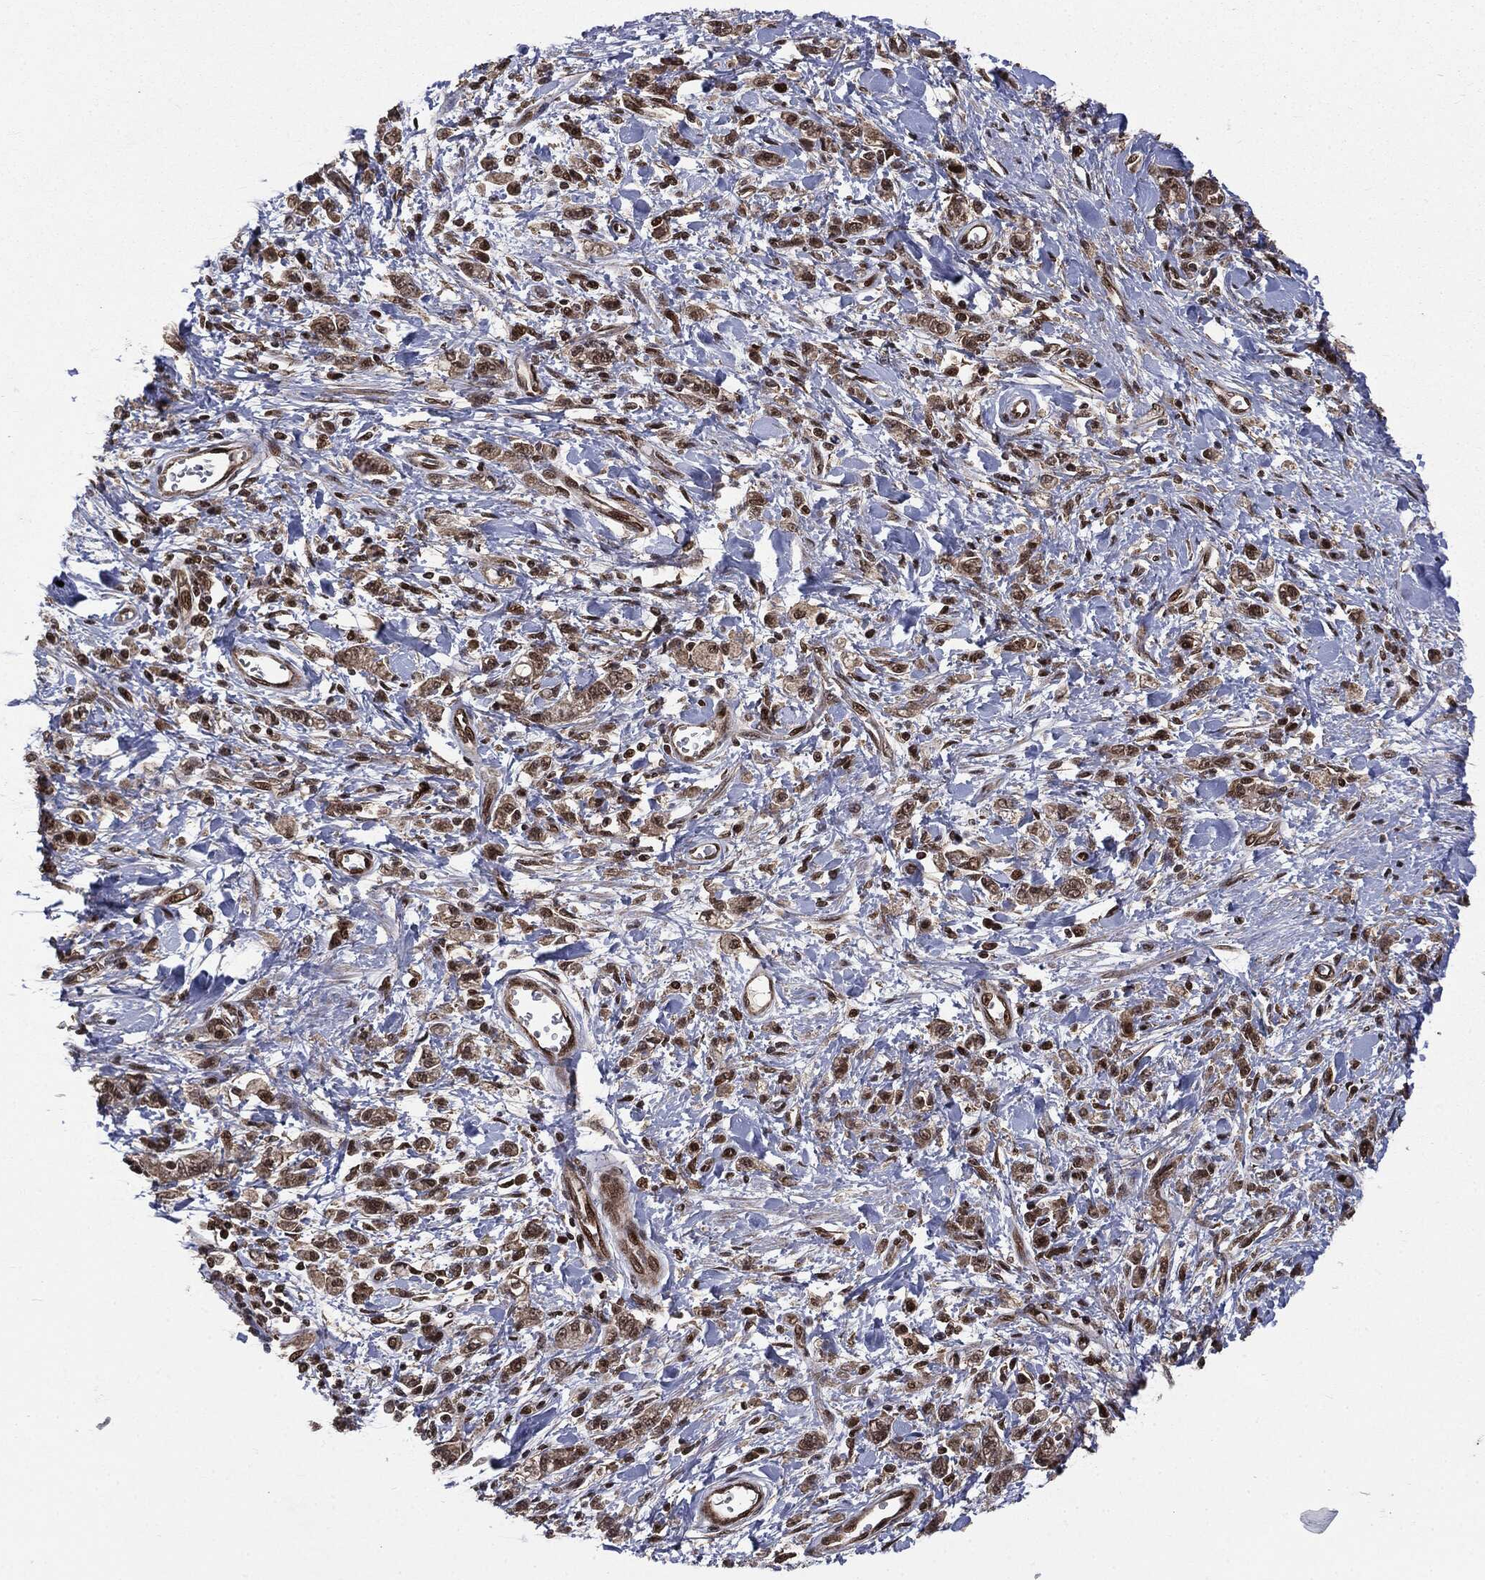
{"staining": {"intensity": "moderate", "quantity": "25%-75%", "location": "cytoplasmic/membranous,nuclear"}, "tissue": "stomach cancer", "cell_type": "Tumor cells", "image_type": "cancer", "snomed": [{"axis": "morphology", "description": "Adenocarcinoma, NOS"}, {"axis": "topography", "description": "Stomach"}], "caption": "Tumor cells exhibit medium levels of moderate cytoplasmic/membranous and nuclear expression in approximately 25%-75% of cells in stomach cancer.", "gene": "PTPA", "patient": {"sex": "male", "age": 77}}